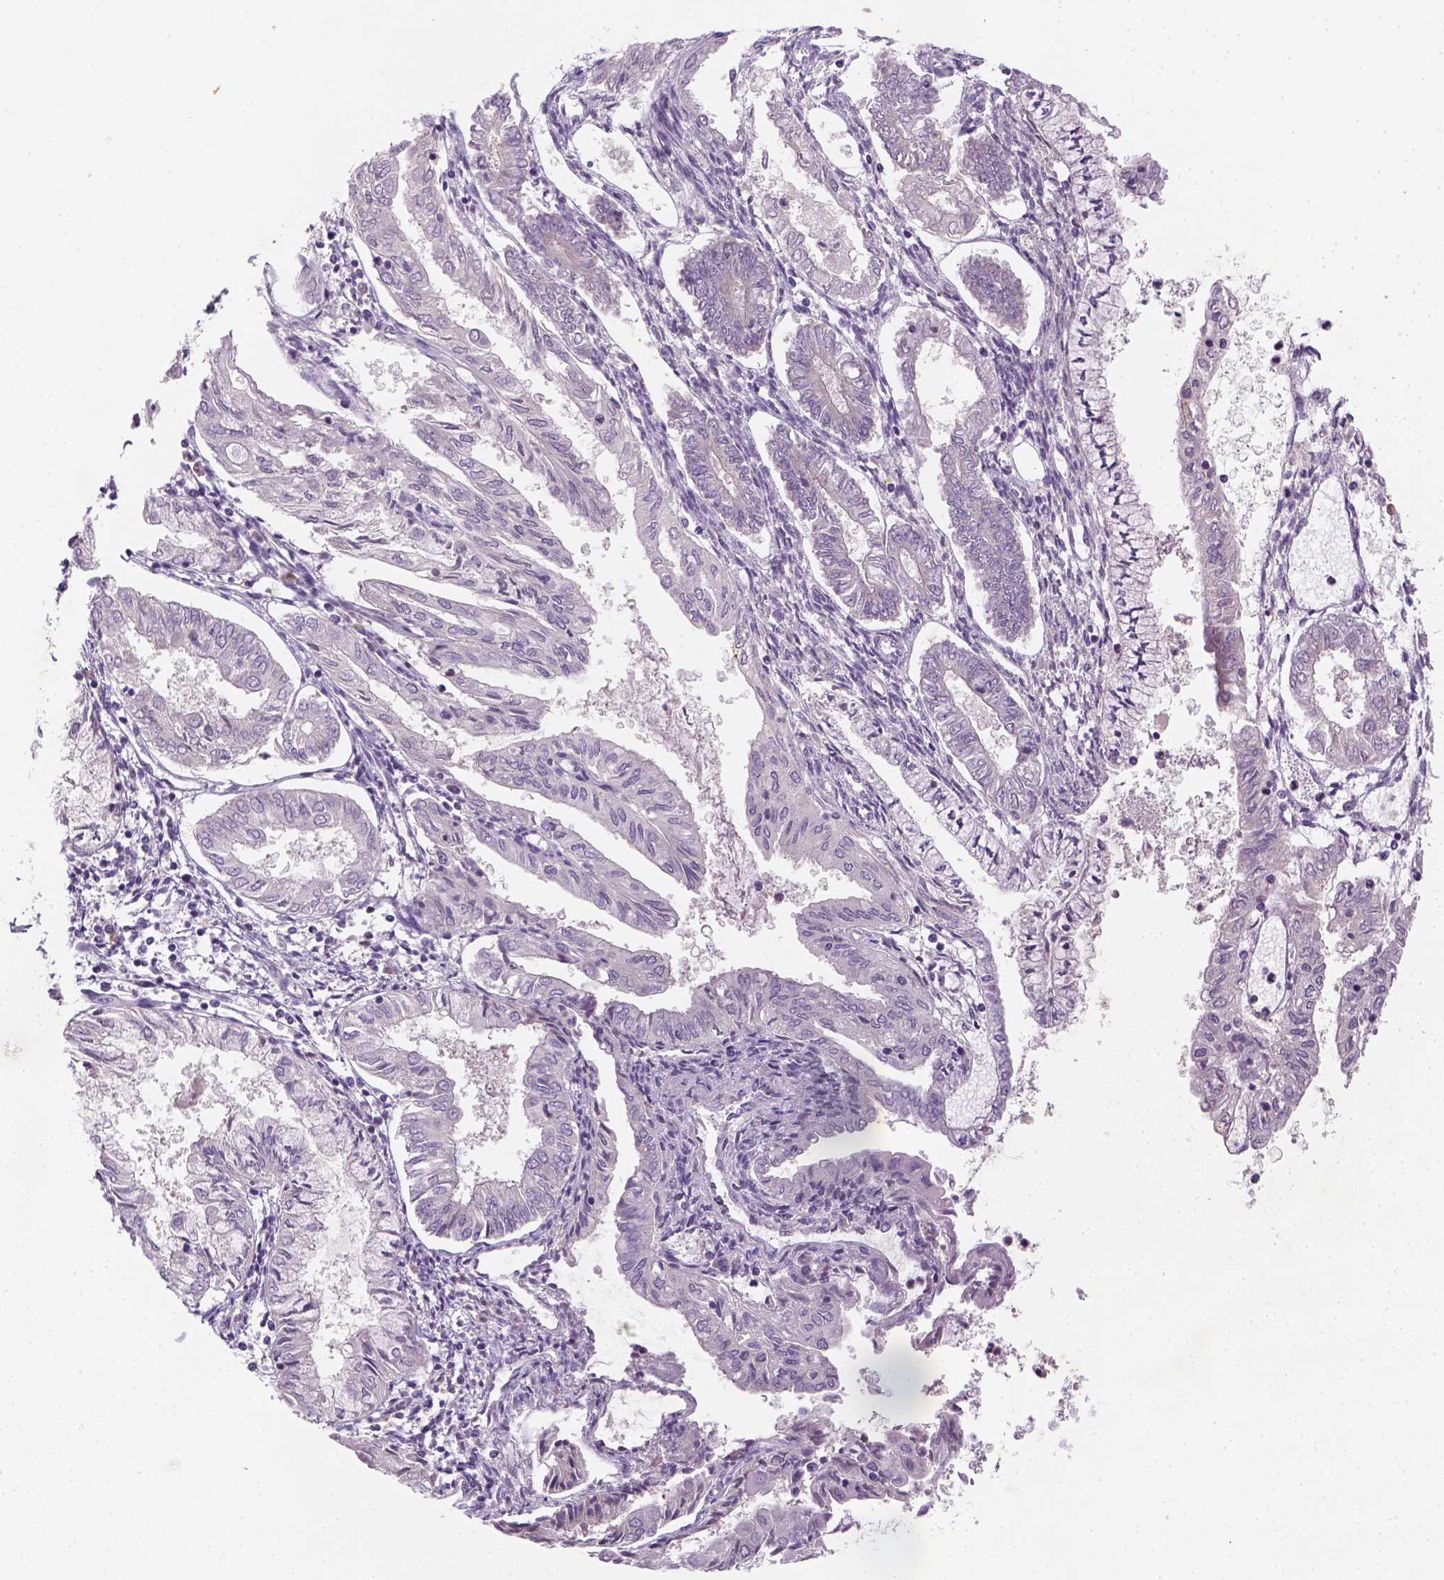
{"staining": {"intensity": "negative", "quantity": "none", "location": "none"}, "tissue": "endometrial cancer", "cell_type": "Tumor cells", "image_type": "cancer", "snomed": [{"axis": "morphology", "description": "Adenocarcinoma, NOS"}, {"axis": "topography", "description": "Endometrium"}], "caption": "There is no significant expression in tumor cells of endometrial cancer (adenocarcinoma). The staining was performed using DAB to visualize the protein expression in brown, while the nuclei were stained in blue with hematoxylin (Magnification: 20x).", "gene": "MAGEB3", "patient": {"sex": "female", "age": 68}}